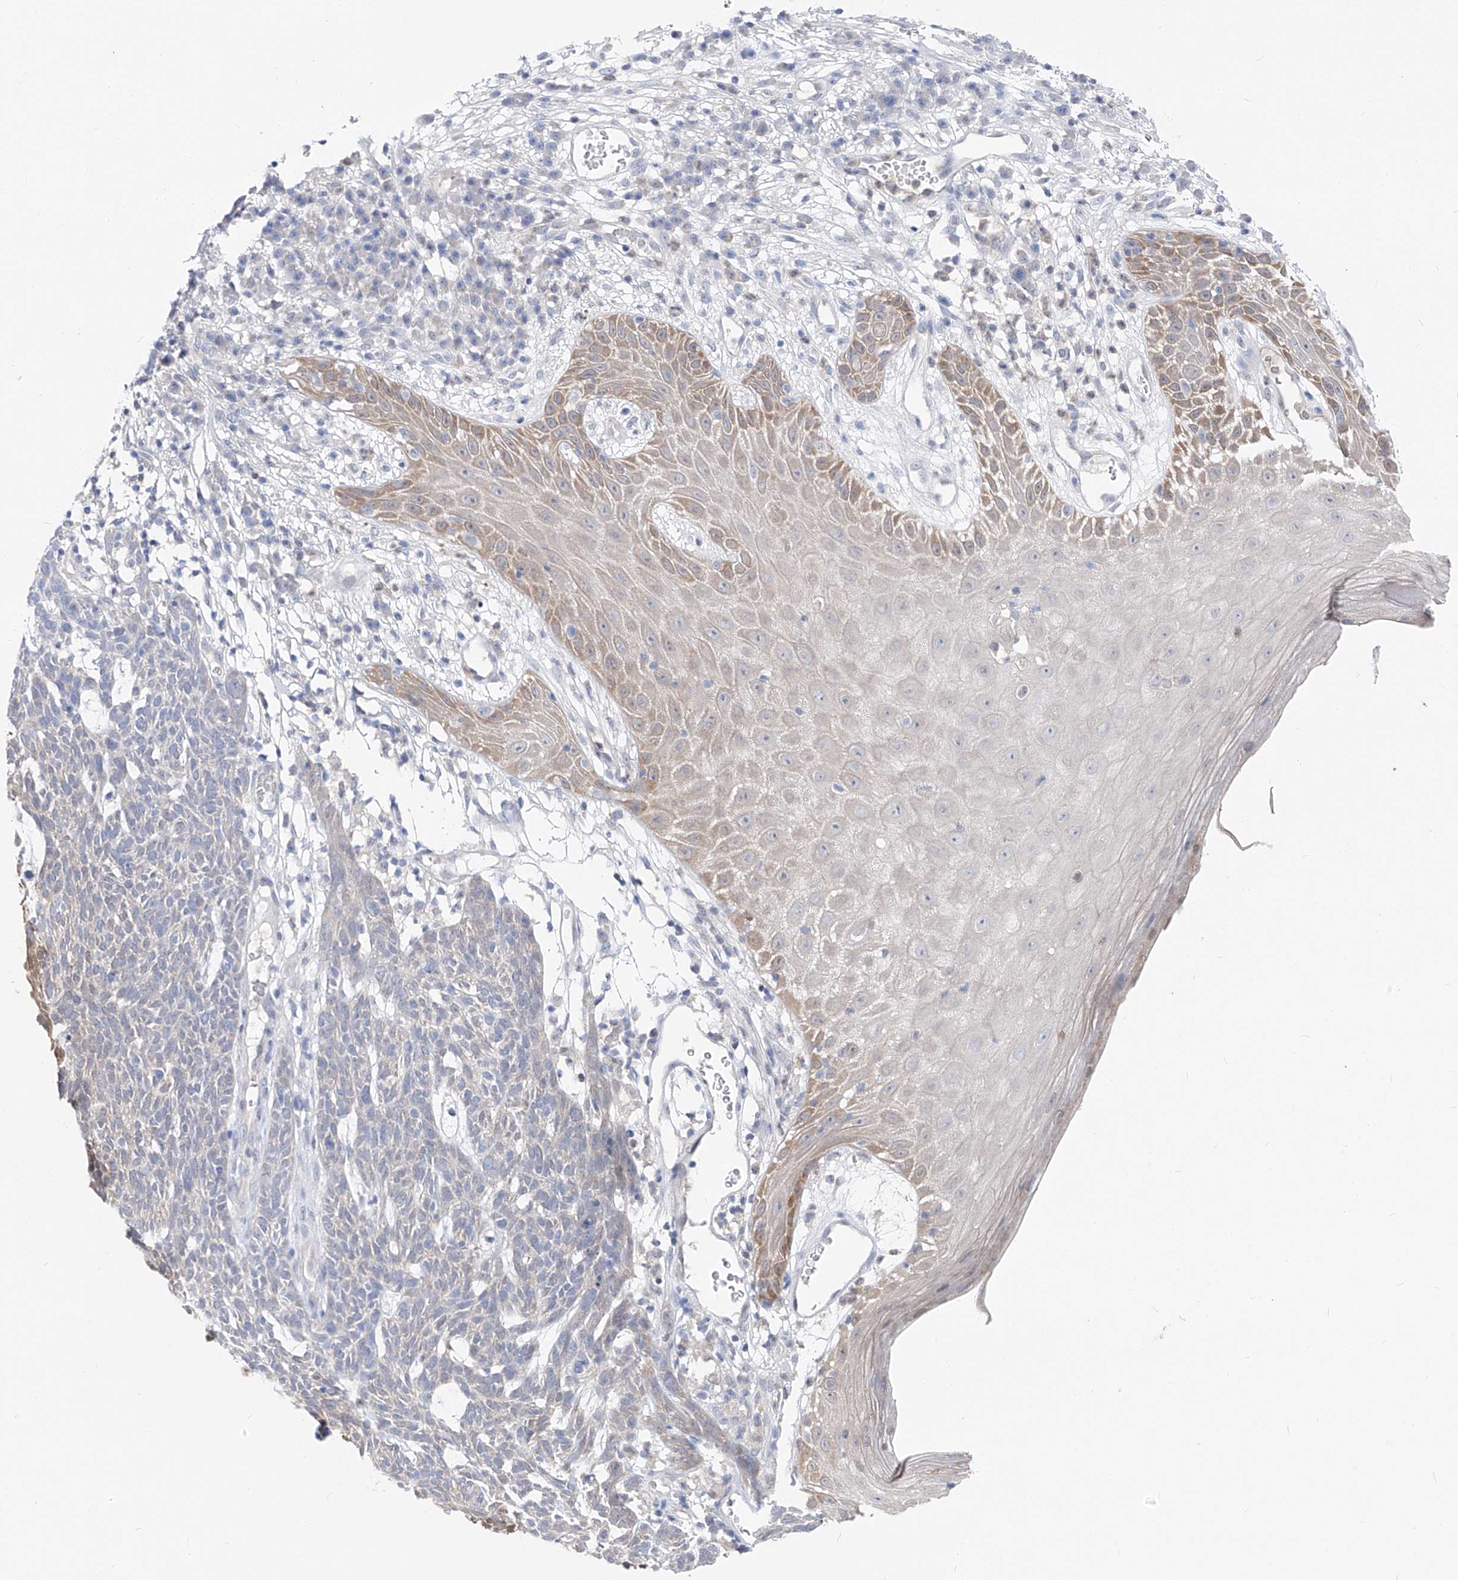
{"staining": {"intensity": "negative", "quantity": "none", "location": "none"}, "tissue": "skin cancer", "cell_type": "Tumor cells", "image_type": "cancer", "snomed": [{"axis": "morphology", "description": "Squamous cell carcinoma, NOS"}, {"axis": "topography", "description": "Skin"}], "caption": "The immunohistochemistry (IHC) image has no significant expression in tumor cells of squamous cell carcinoma (skin) tissue.", "gene": "UFL1", "patient": {"sex": "female", "age": 90}}